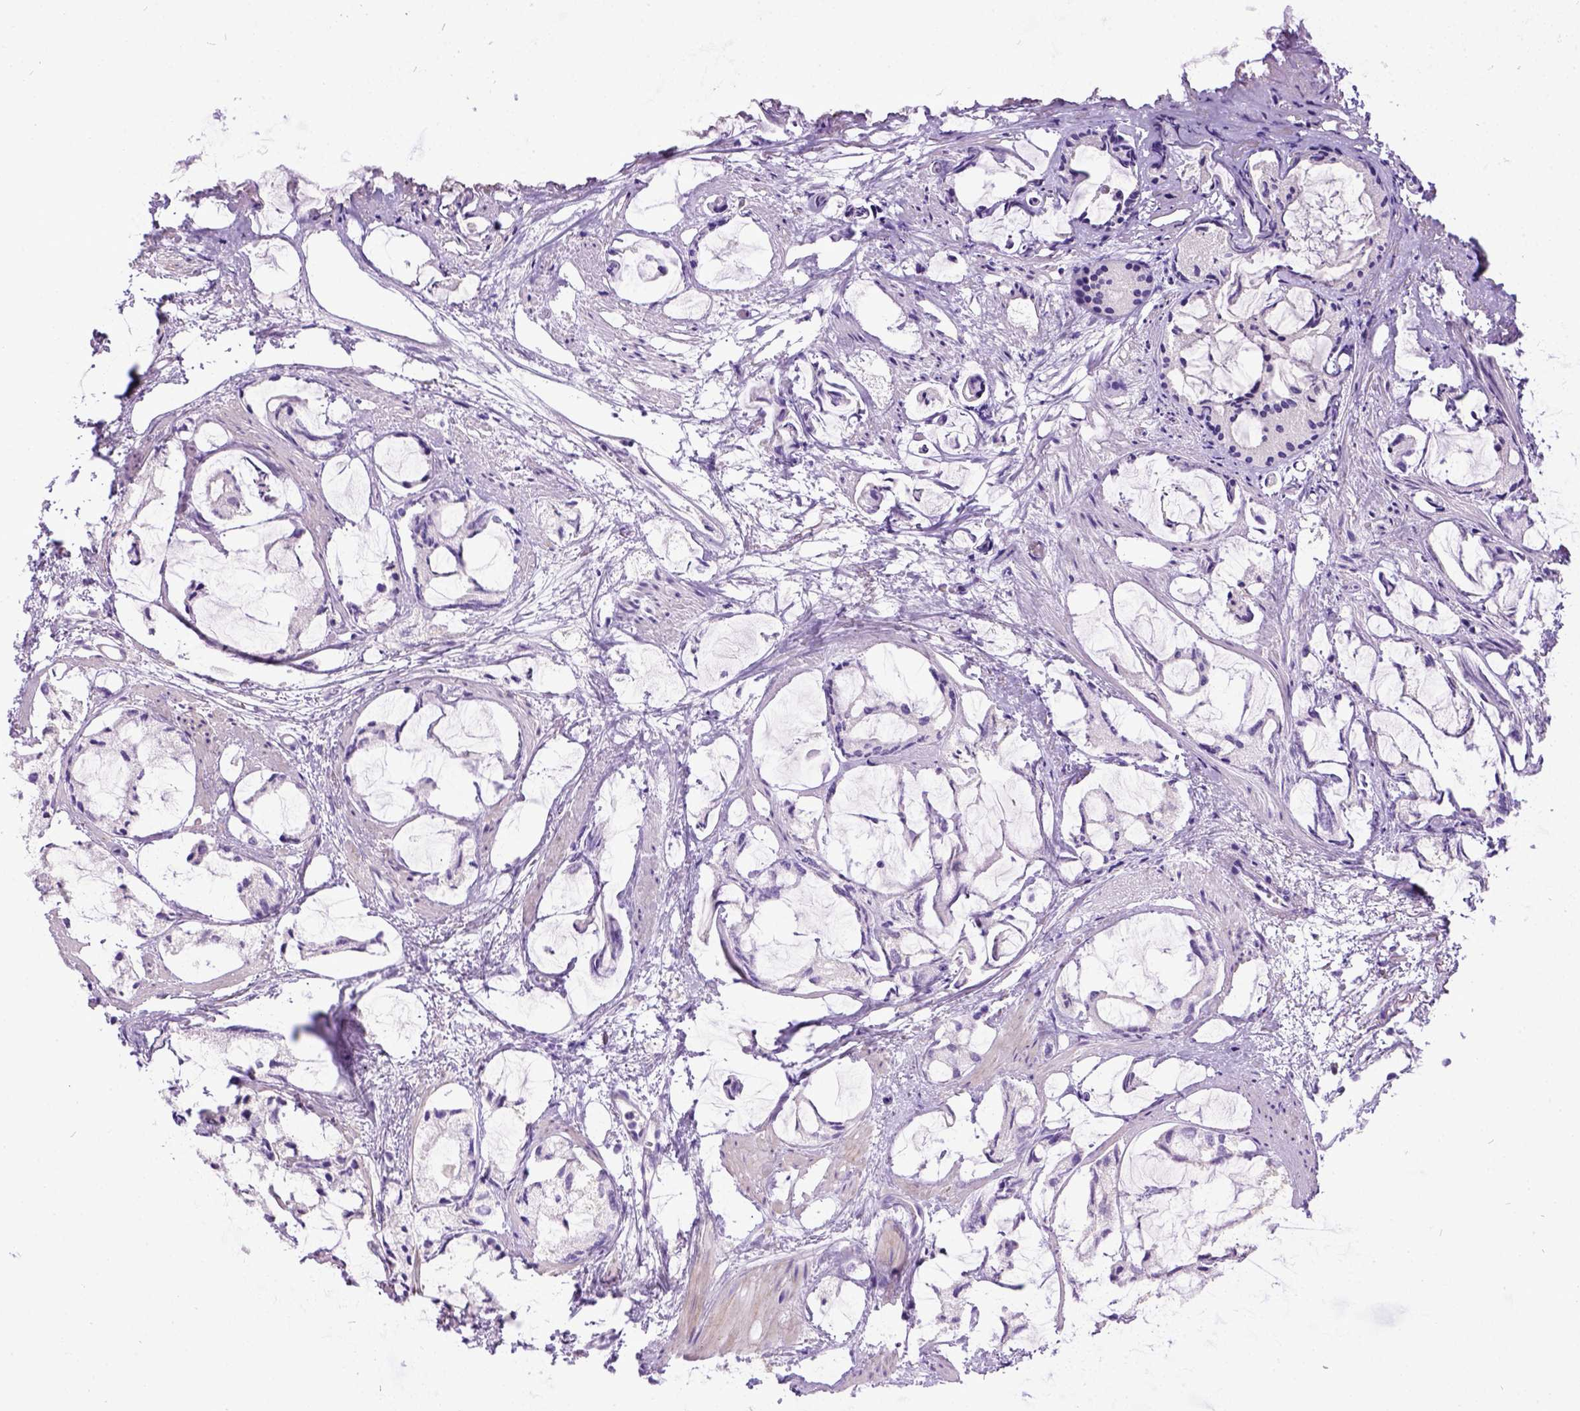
{"staining": {"intensity": "negative", "quantity": "none", "location": "none"}, "tissue": "prostate cancer", "cell_type": "Tumor cells", "image_type": "cancer", "snomed": [{"axis": "morphology", "description": "Adenocarcinoma, High grade"}, {"axis": "topography", "description": "Prostate"}], "caption": "Micrograph shows no protein expression in tumor cells of prostate adenocarcinoma (high-grade) tissue.", "gene": "IGF2", "patient": {"sex": "male", "age": 85}}